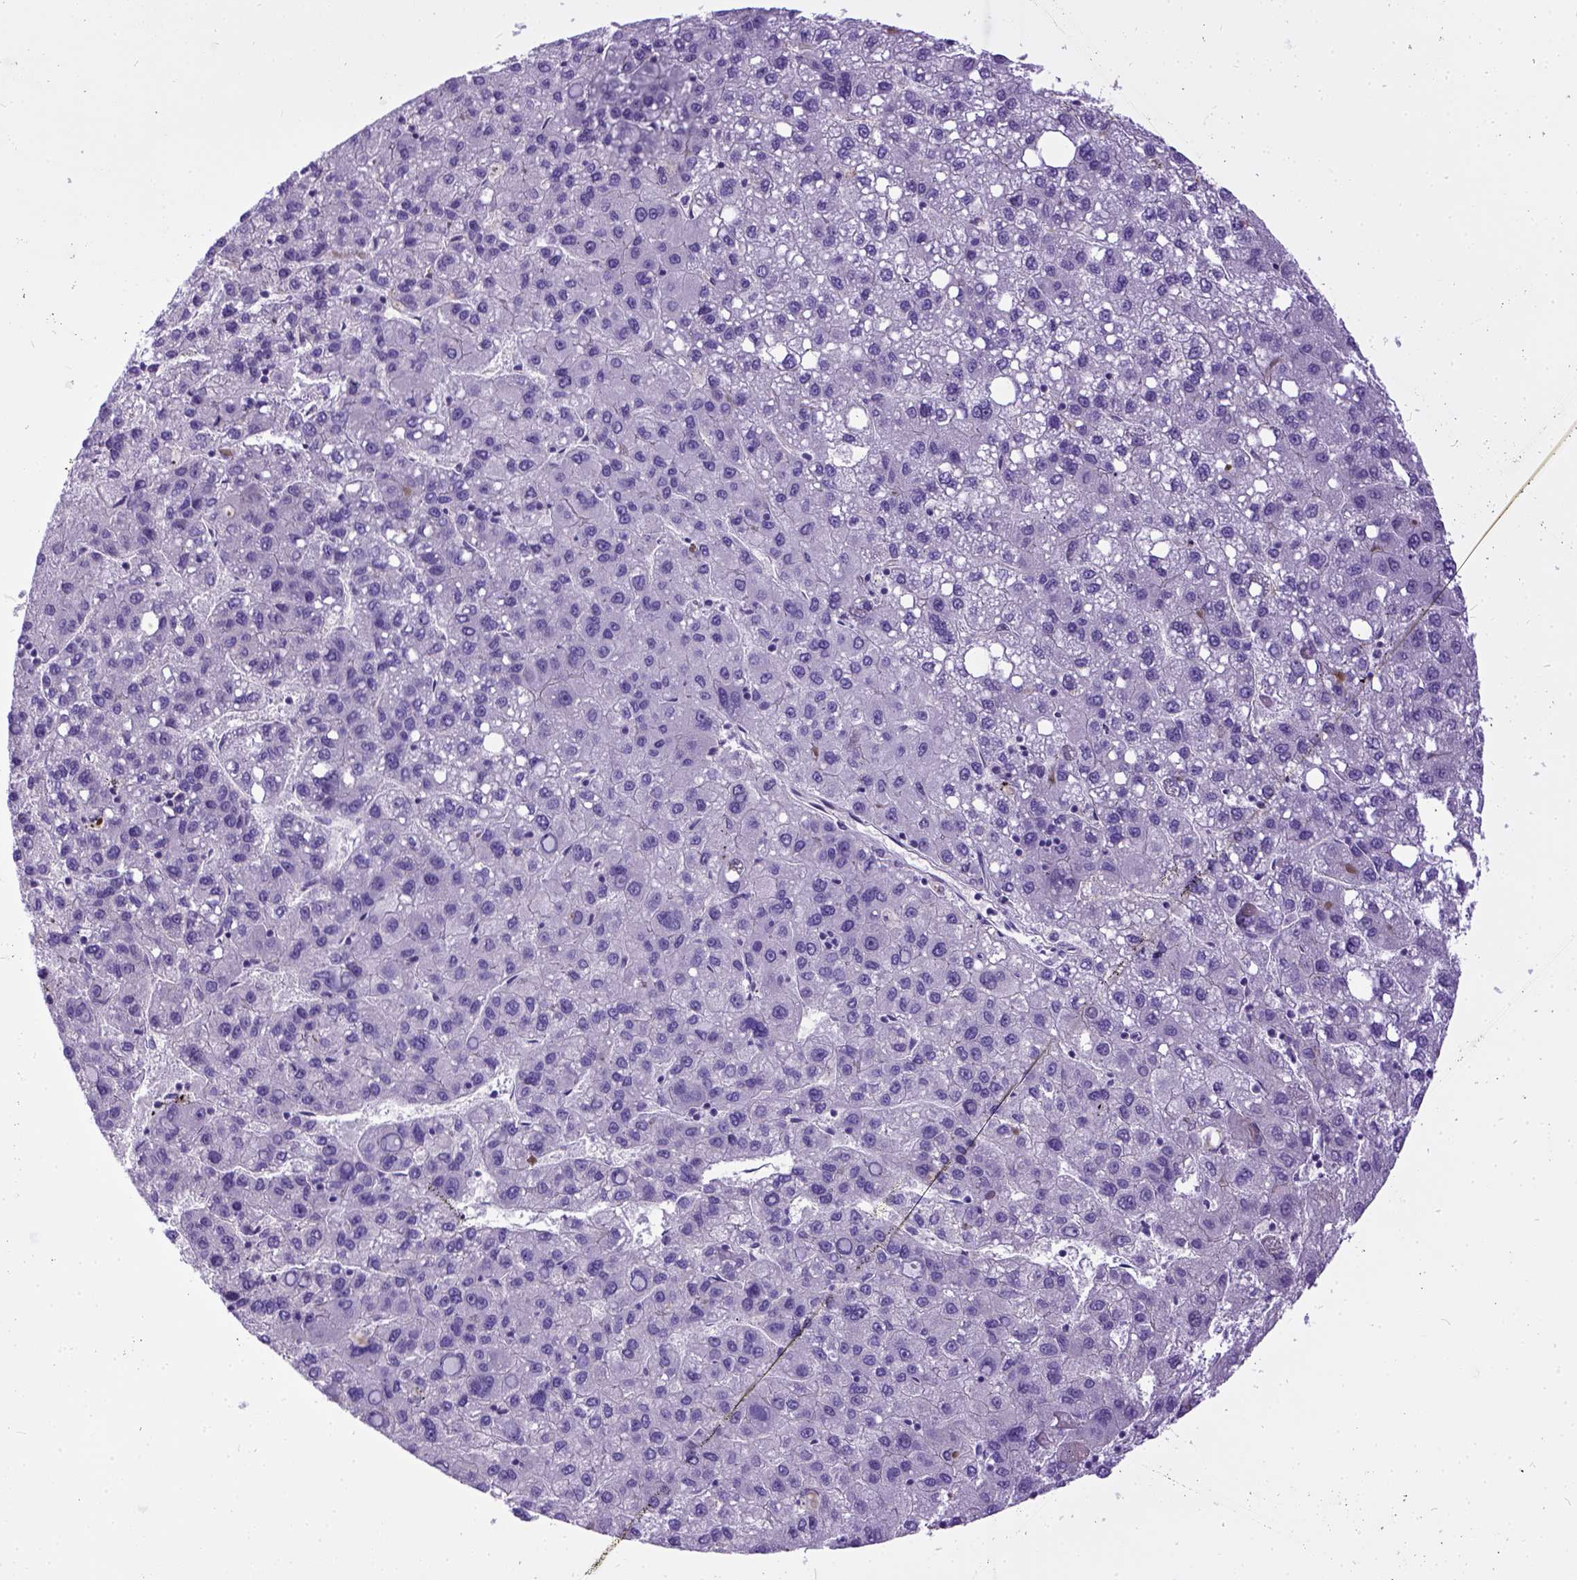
{"staining": {"intensity": "negative", "quantity": "none", "location": "none"}, "tissue": "liver cancer", "cell_type": "Tumor cells", "image_type": "cancer", "snomed": [{"axis": "morphology", "description": "Carcinoma, Hepatocellular, NOS"}, {"axis": "topography", "description": "Liver"}], "caption": "Immunohistochemistry of human hepatocellular carcinoma (liver) shows no positivity in tumor cells.", "gene": "NEK5", "patient": {"sex": "female", "age": 82}}